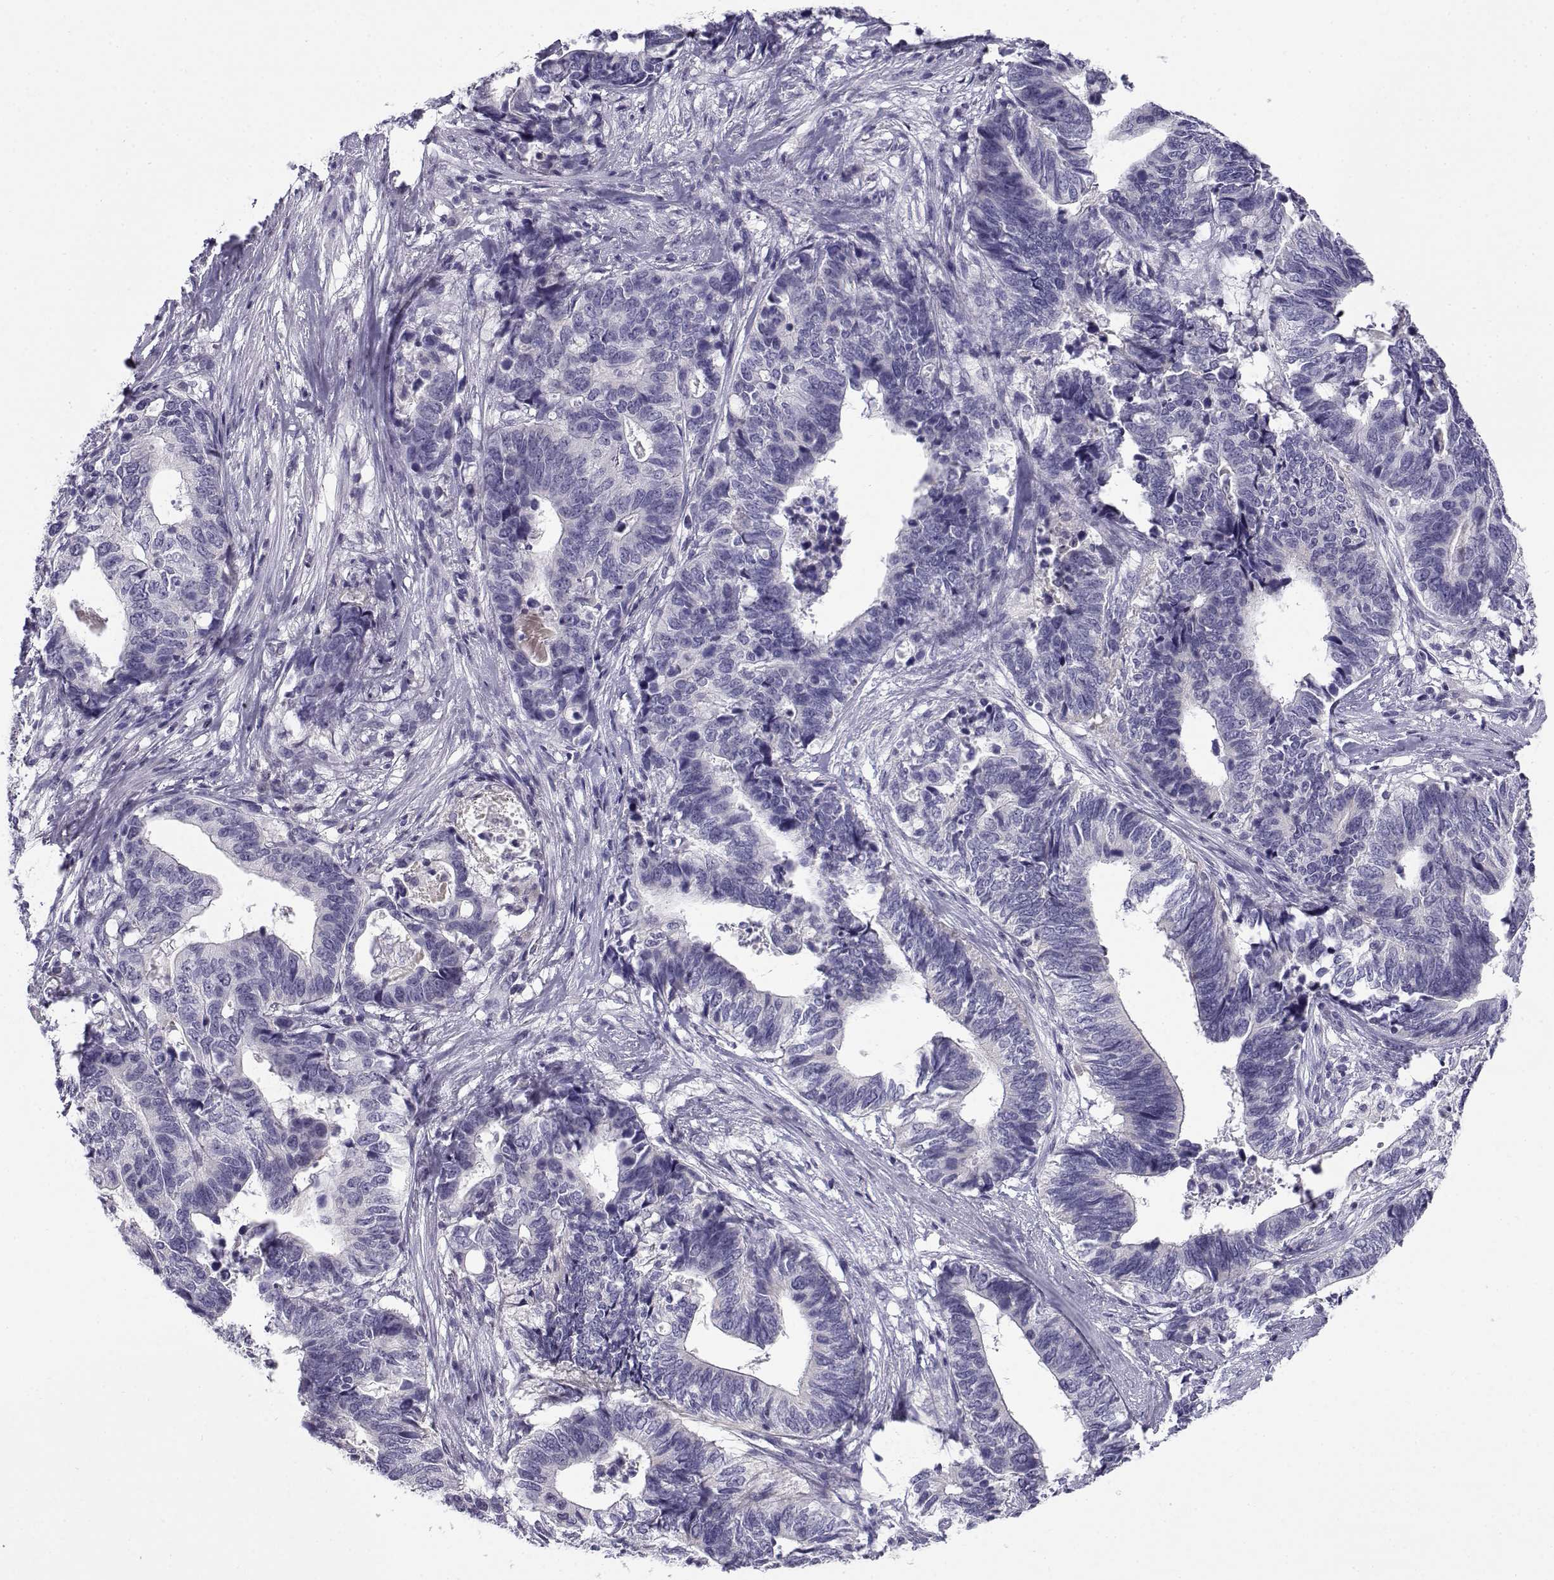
{"staining": {"intensity": "negative", "quantity": "none", "location": "none"}, "tissue": "stomach cancer", "cell_type": "Tumor cells", "image_type": "cancer", "snomed": [{"axis": "morphology", "description": "Adenocarcinoma, NOS"}, {"axis": "topography", "description": "Stomach, upper"}], "caption": "Immunohistochemistry (IHC) histopathology image of neoplastic tissue: stomach cancer (adenocarcinoma) stained with DAB demonstrates no significant protein positivity in tumor cells.", "gene": "FAM166A", "patient": {"sex": "female", "age": 67}}